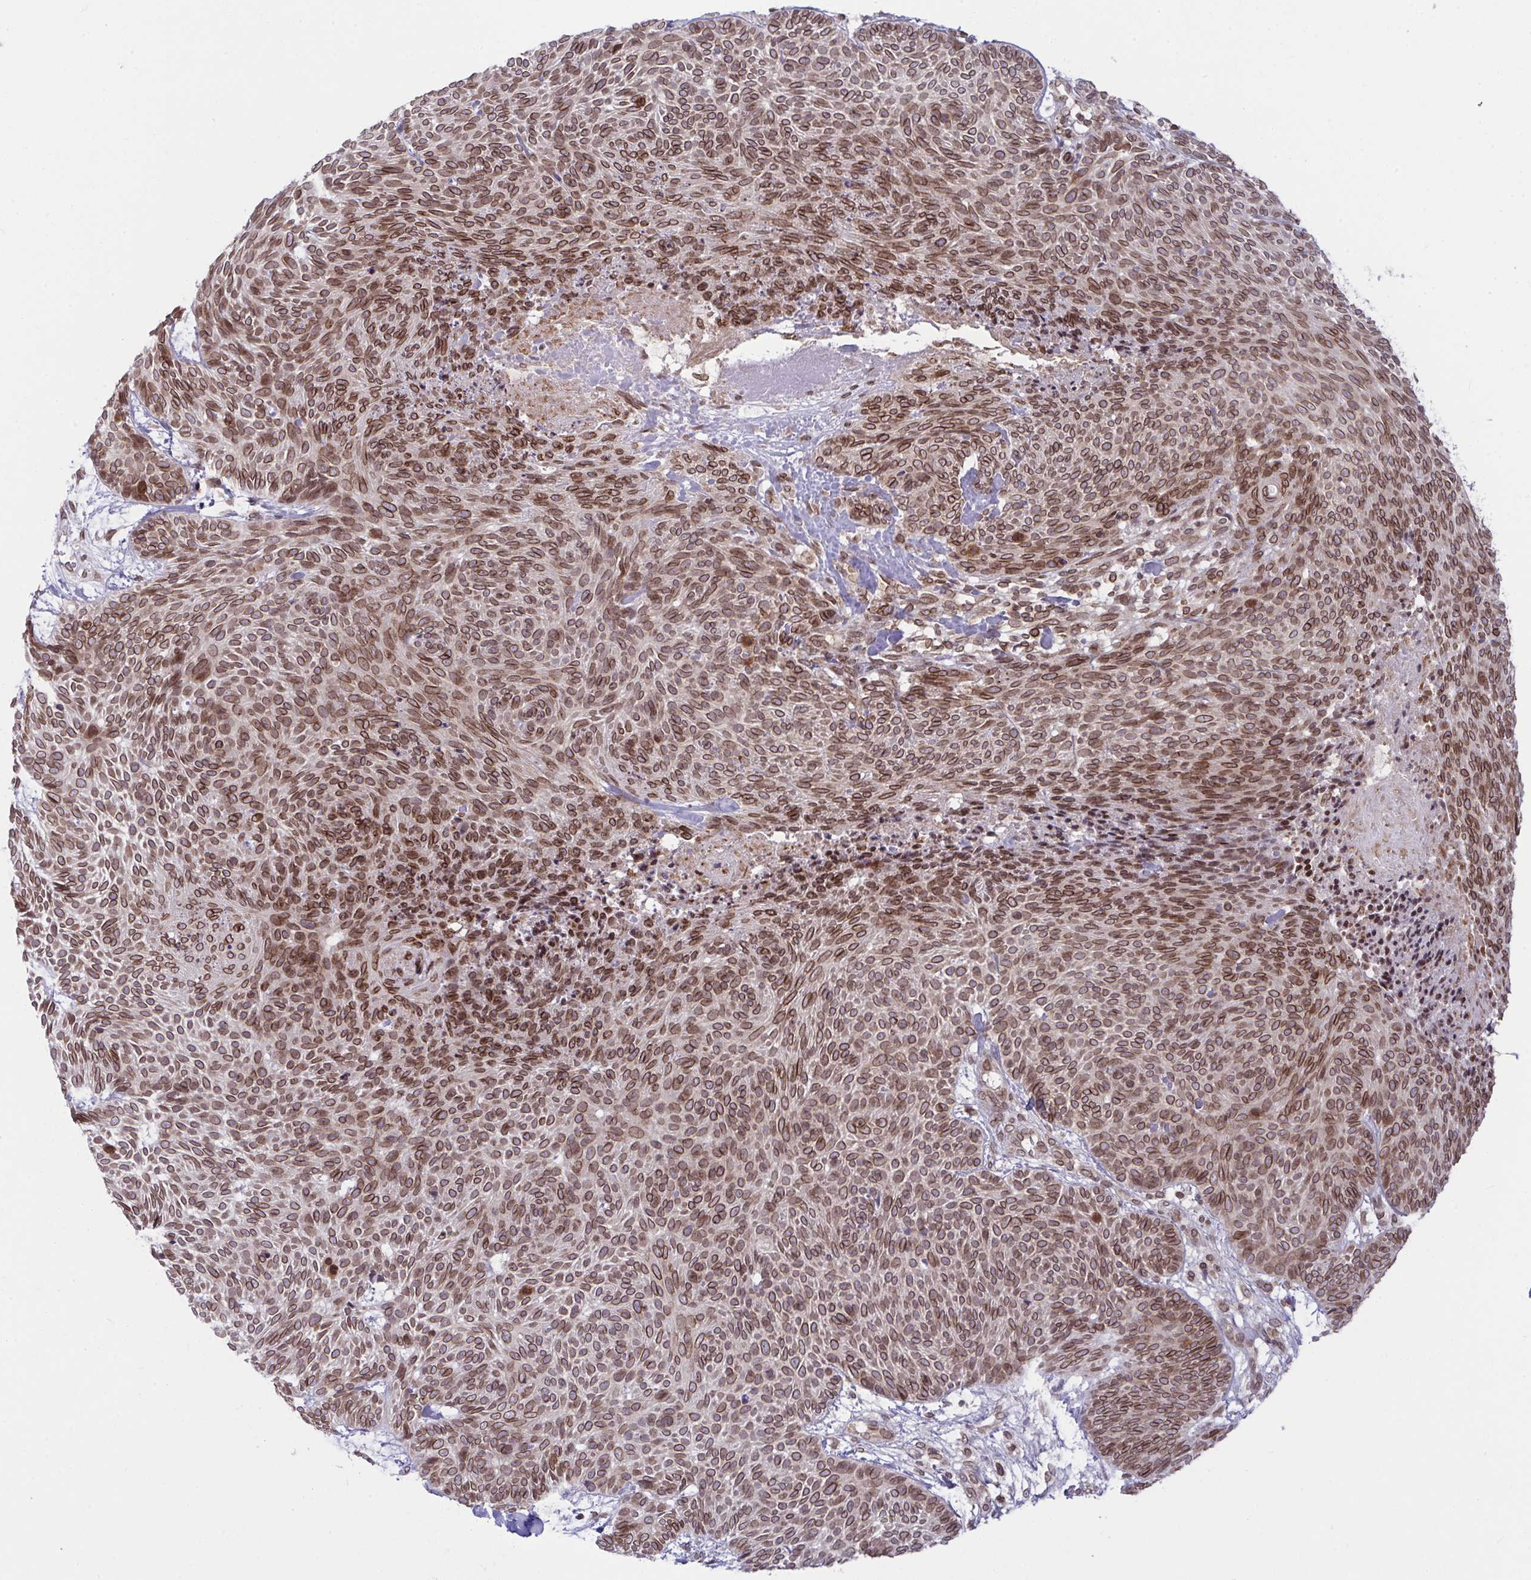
{"staining": {"intensity": "moderate", "quantity": ">75%", "location": "cytoplasmic/membranous,nuclear"}, "tissue": "skin cancer", "cell_type": "Tumor cells", "image_type": "cancer", "snomed": [{"axis": "morphology", "description": "Basal cell carcinoma"}, {"axis": "topography", "description": "Skin"}, {"axis": "topography", "description": "Skin of trunk"}], "caption": "Immunohistochemical staining of skin cancer displays medium levels of moderate cytoplasmic/membranous and nuclear staining in about >75% of tumor cells.", "gene": "RANBP2", "patient": {"sex": "male", "age": 74}}